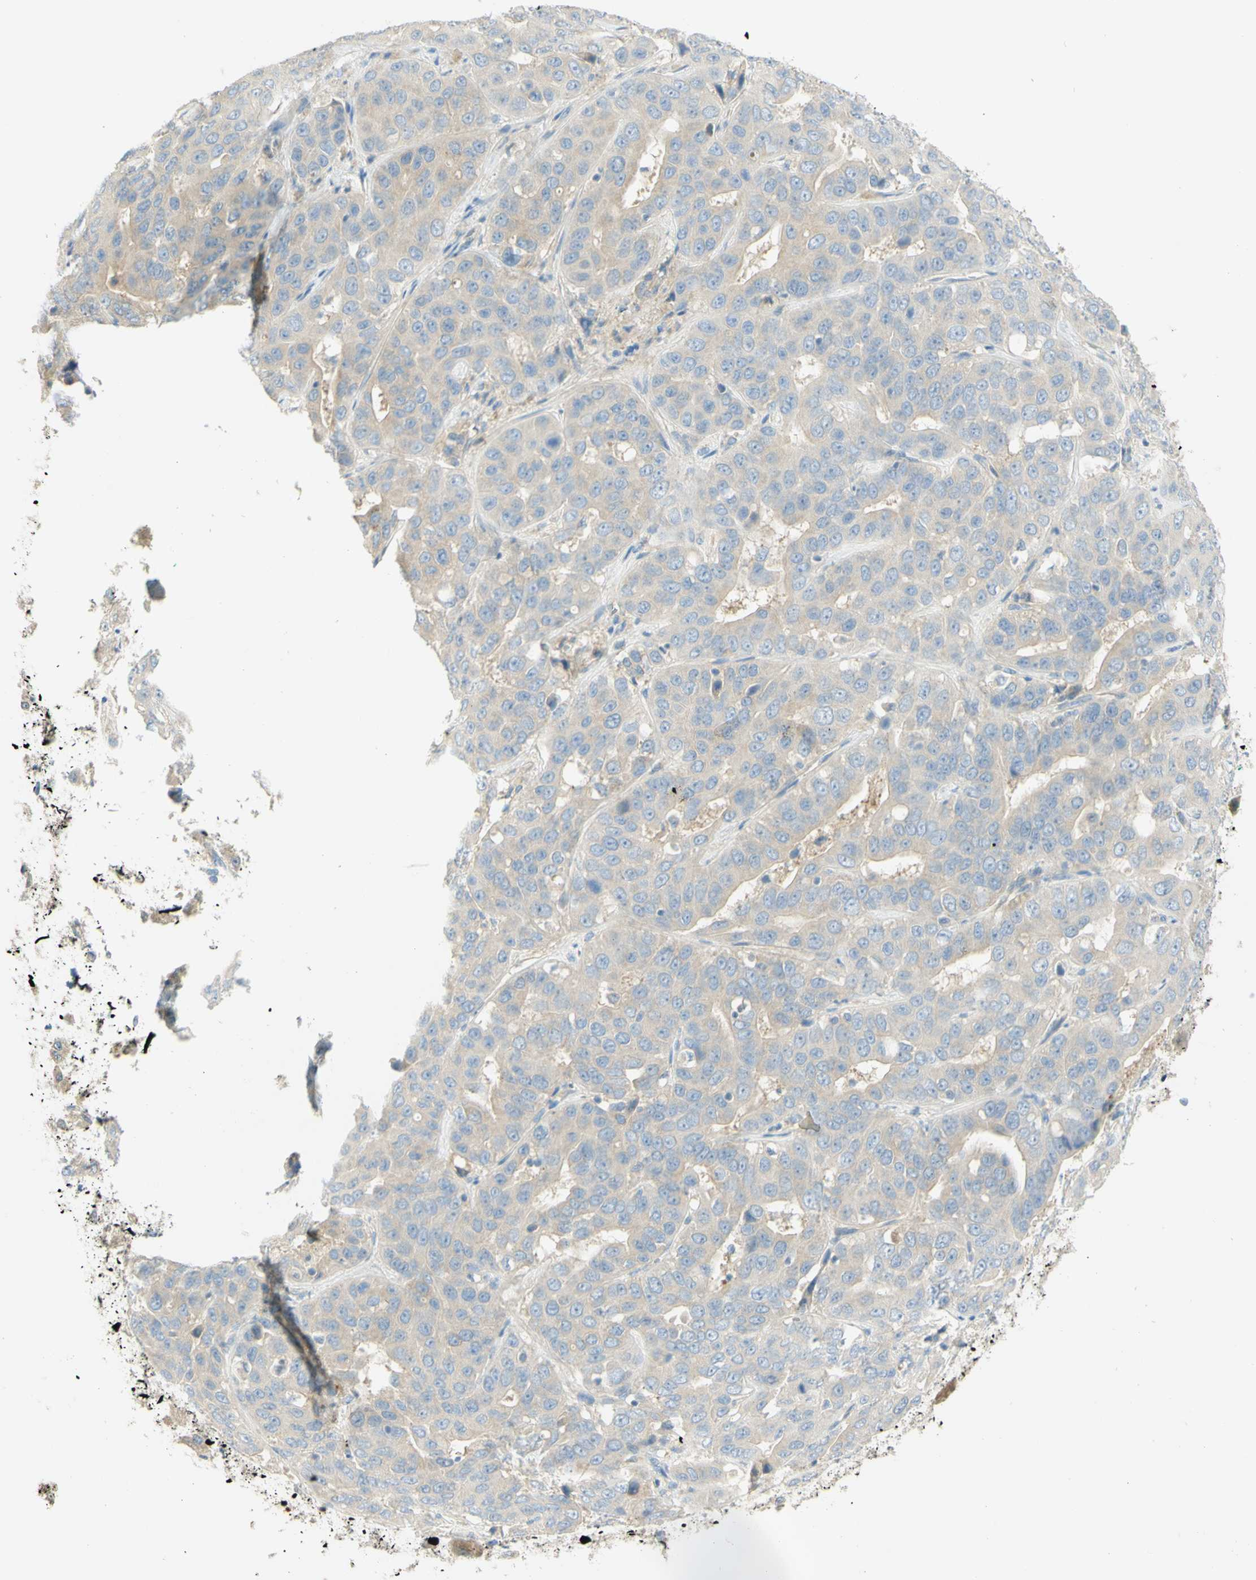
{"staining": {"intensity": "weak", "quantity": ">75%", "location": "cytoplasmic/membranous"}, "tissue": "liver cancer", "cell_type": "Tumor cells", "image_type": "cancer", "snomed": [{"axis": "morphology", "description": "Cholangiocarcinoma"}, {"axis": "topography", "description": "Liver"}], "caption": "A low amount of weak cytoplasmic/membranous staining is identified in approximately >75% of tumor cells in liver cholangiocarcinoma tissue.", "gene": "GCNT3", "patient": {"sex": "female", "age": 52}}